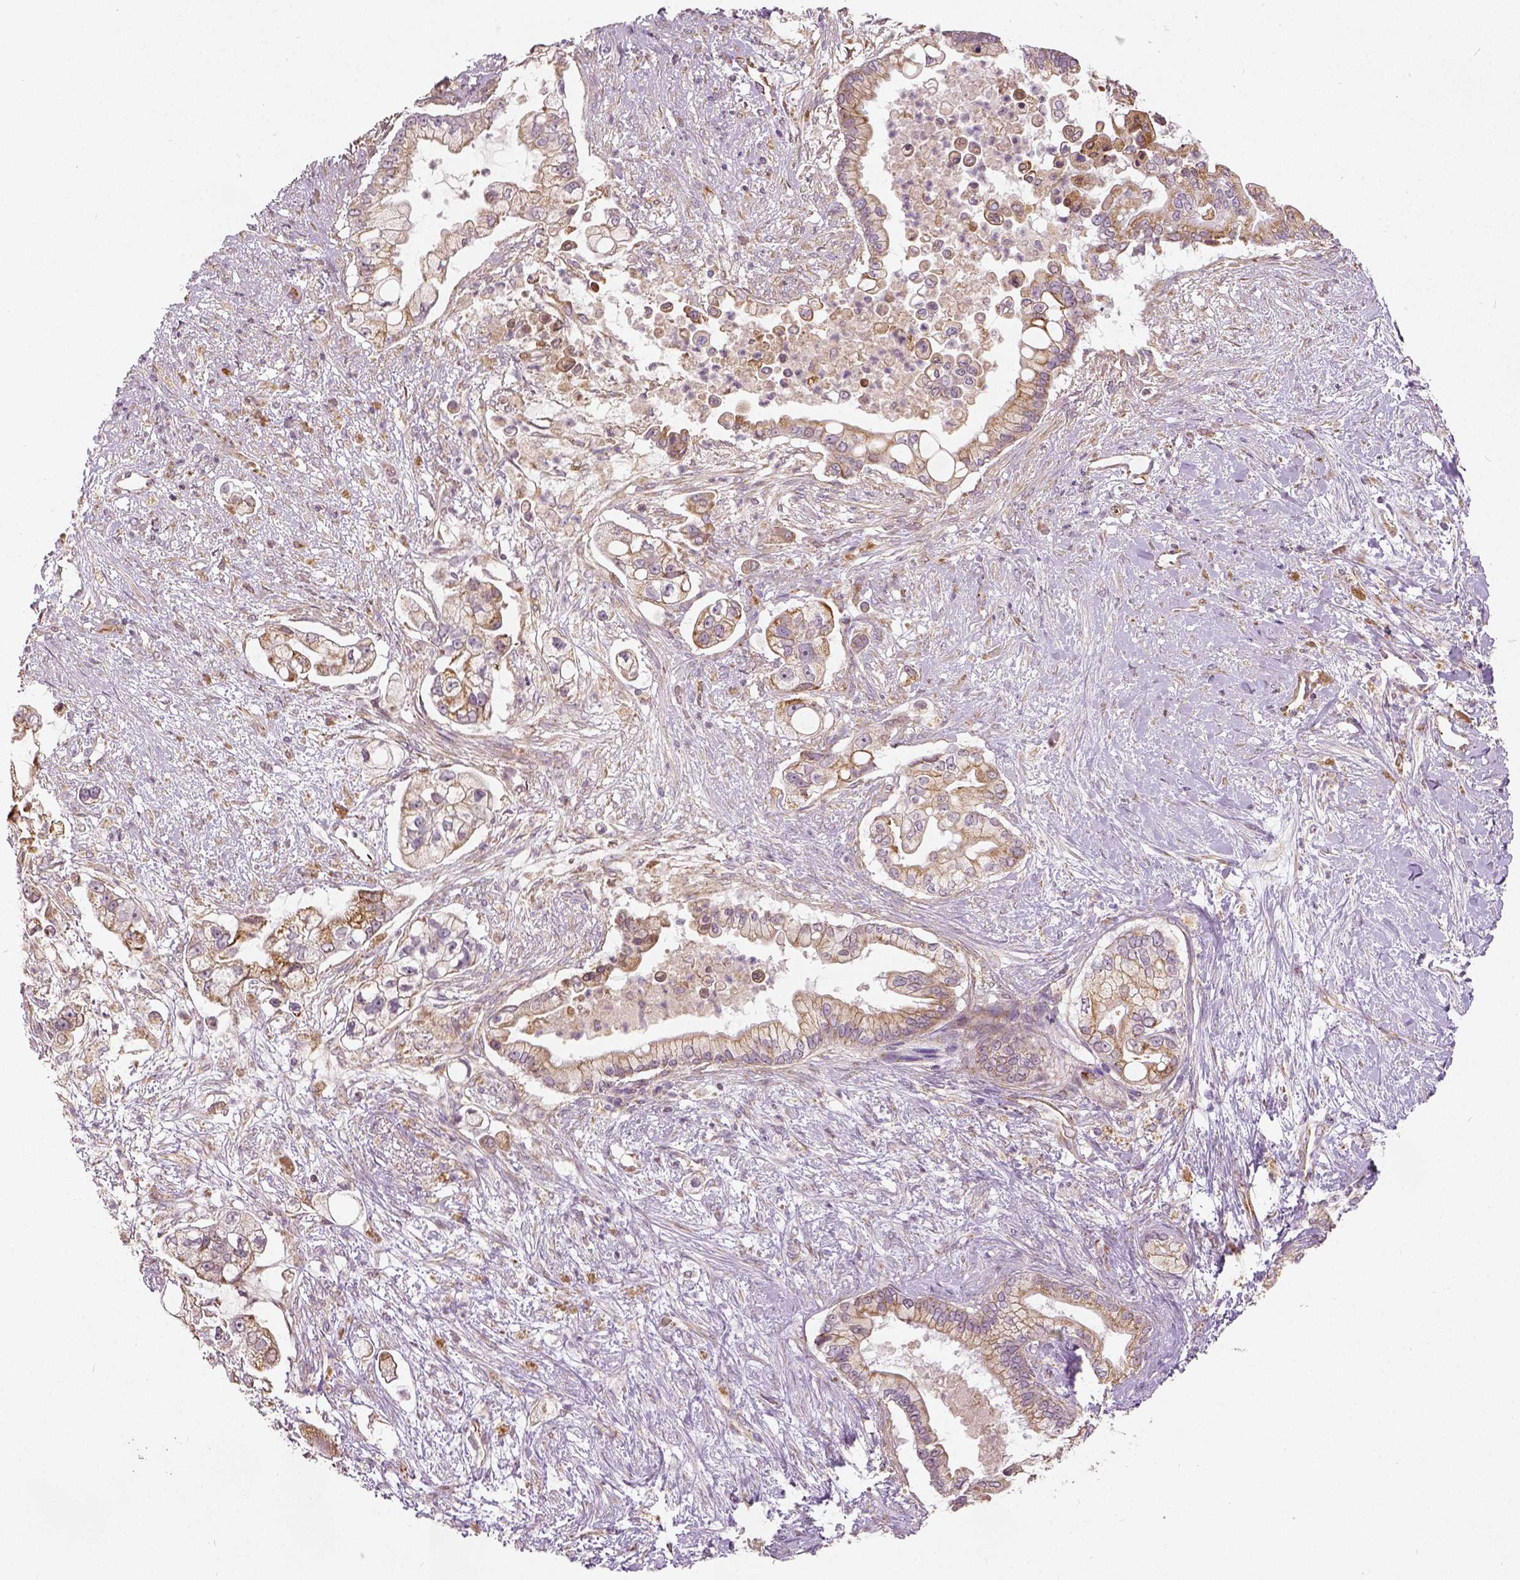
{"staining": {"intensity": "moderate", "quantity": "25%-75%", "location": "cytoplasmic/membranous"}, "tissue": "pancreatic cancer", "cell_type": "Tumor cells", "image_type": "cancer", "snomed": [{"axis": "morphology", "description": "Adenocarcinoma, NOS"}, {"axis": "topography", "description": "Pancreas"}], "caption": "Immunohistochemical staining of human pancreatic adenocarcinoma displays moderate cytoplasmic/membranous protein positivity in about 25%-75% of tumor cells.", "gene": "PGAM5", "patient": {"sex": "female", "age": 69}}